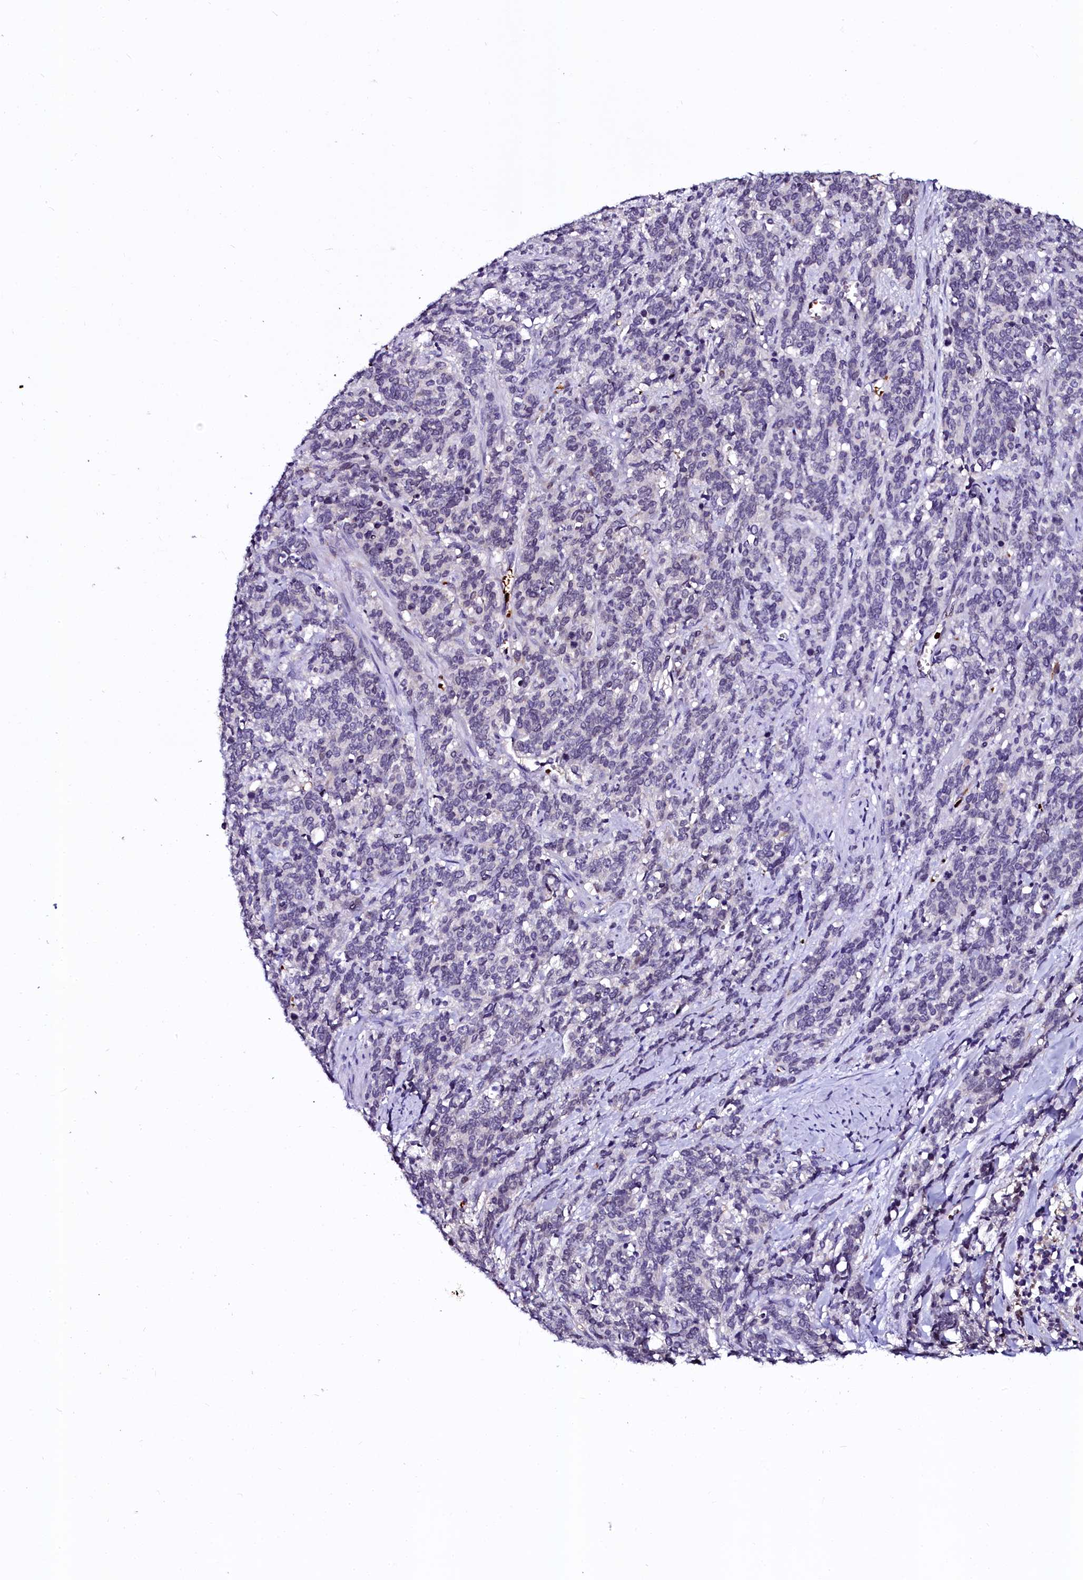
{"staining": {"intensity": "negative", "quantity": "none", "location": "none"}, "tissue": "cervical cancer", "cell_type": "Tumor cells", "image_type": "cancer", "snomed": [{"axis": "morphology", "description": "Squamous cell carcinoma, NOS"}, {"axis": "topography", "description": "Cervix"}], "caption": "Tumor cells show no significant protein expression in cervical squamous cell carcinoma.", "gene": "CTDSPL2", "patient": {"sex": "female", "age": 60}}